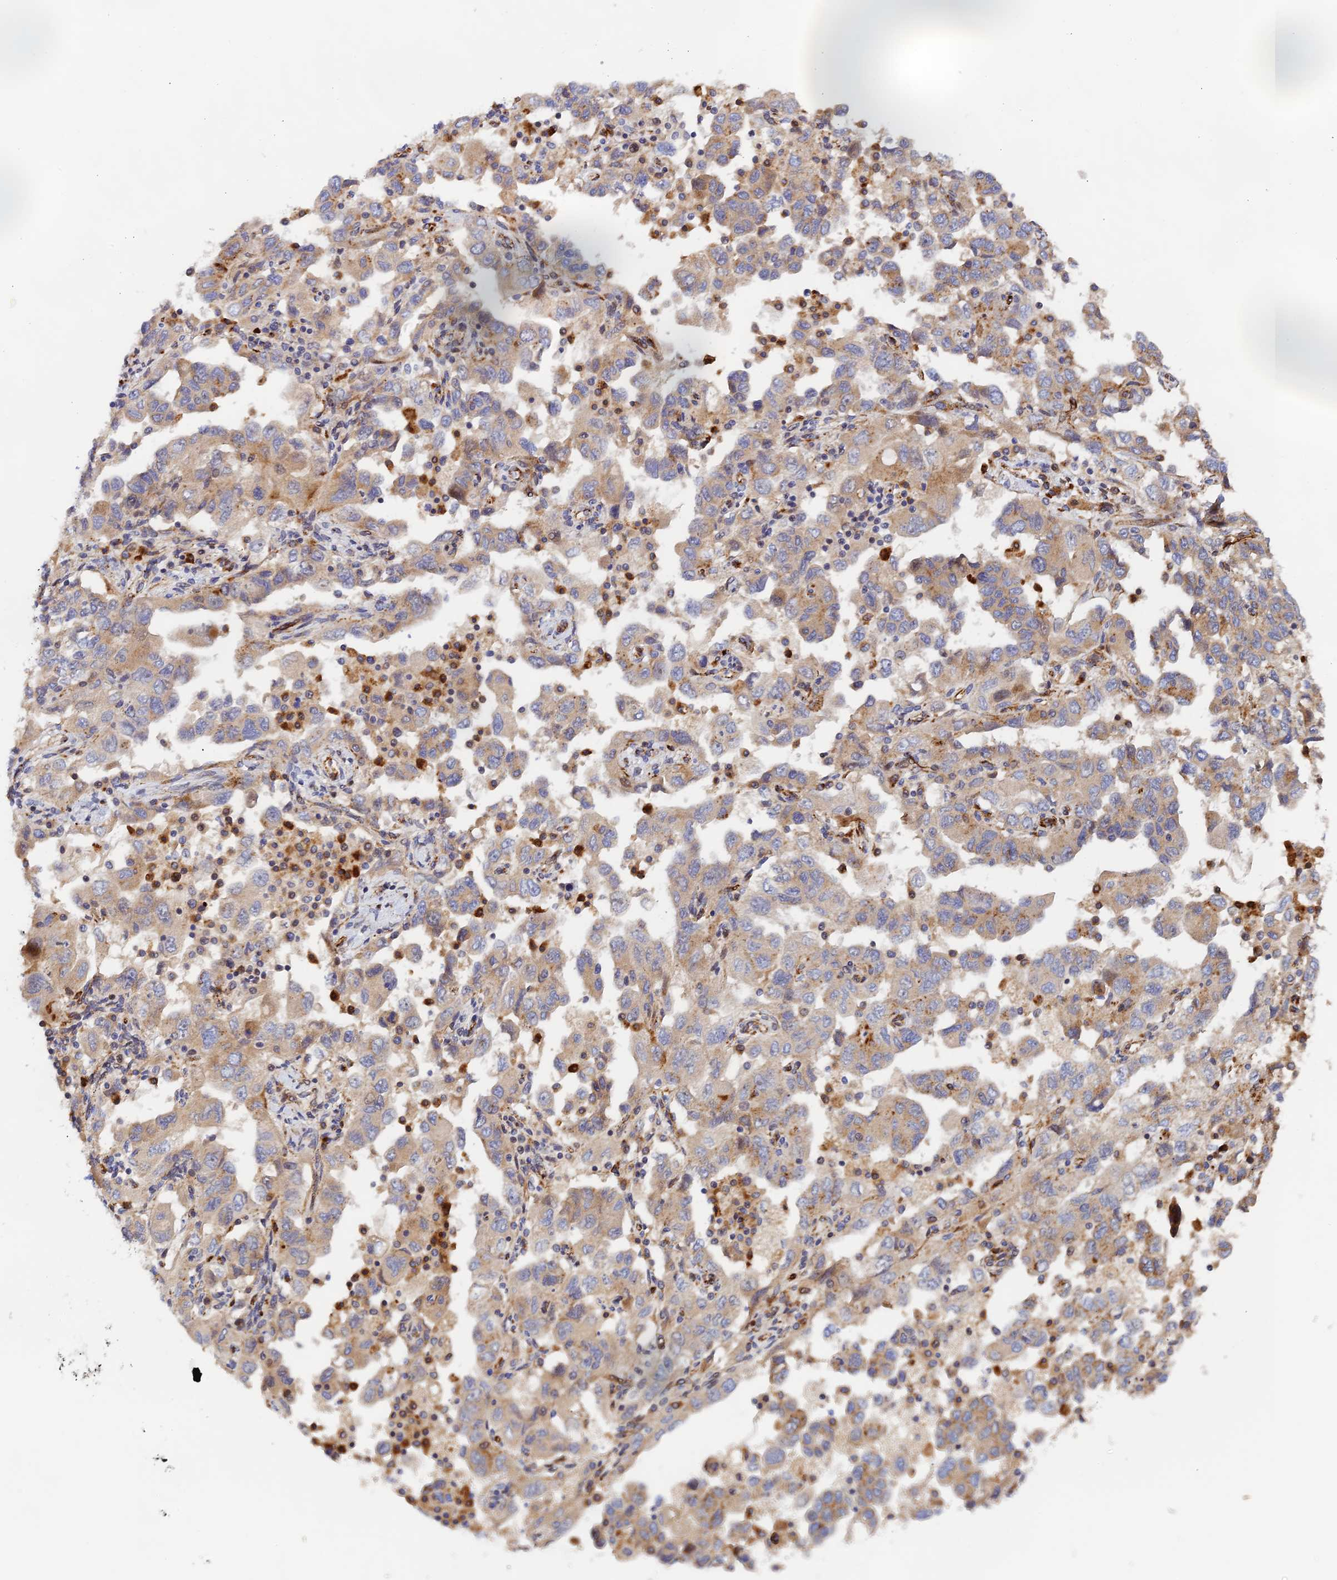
{"staining": {"intensity": "weak", "quantity": "25%-75%", "location": "cytoplasmic/membranous"}, "tissue": "ovarian cancer", "cell_type": "Tumor cells", "image_type": "cancer", "snomed": [{"axis": "morphology", "description": "Carcinoma, NOS"}, {"axis": "morphology", "description": "Cystadenocarcinoma, serous, NOS"}, {"axis": "topography", "description": "Ovary"}], "caption": "Immunohistochemical staining of human ovarian cancer shows low levels of weak cytoplasmic/membranous positivity in about 25%-75% of tumor cells.", "gene": "PPP2R3C", "patient": {"sex": "female", "age": 69}}